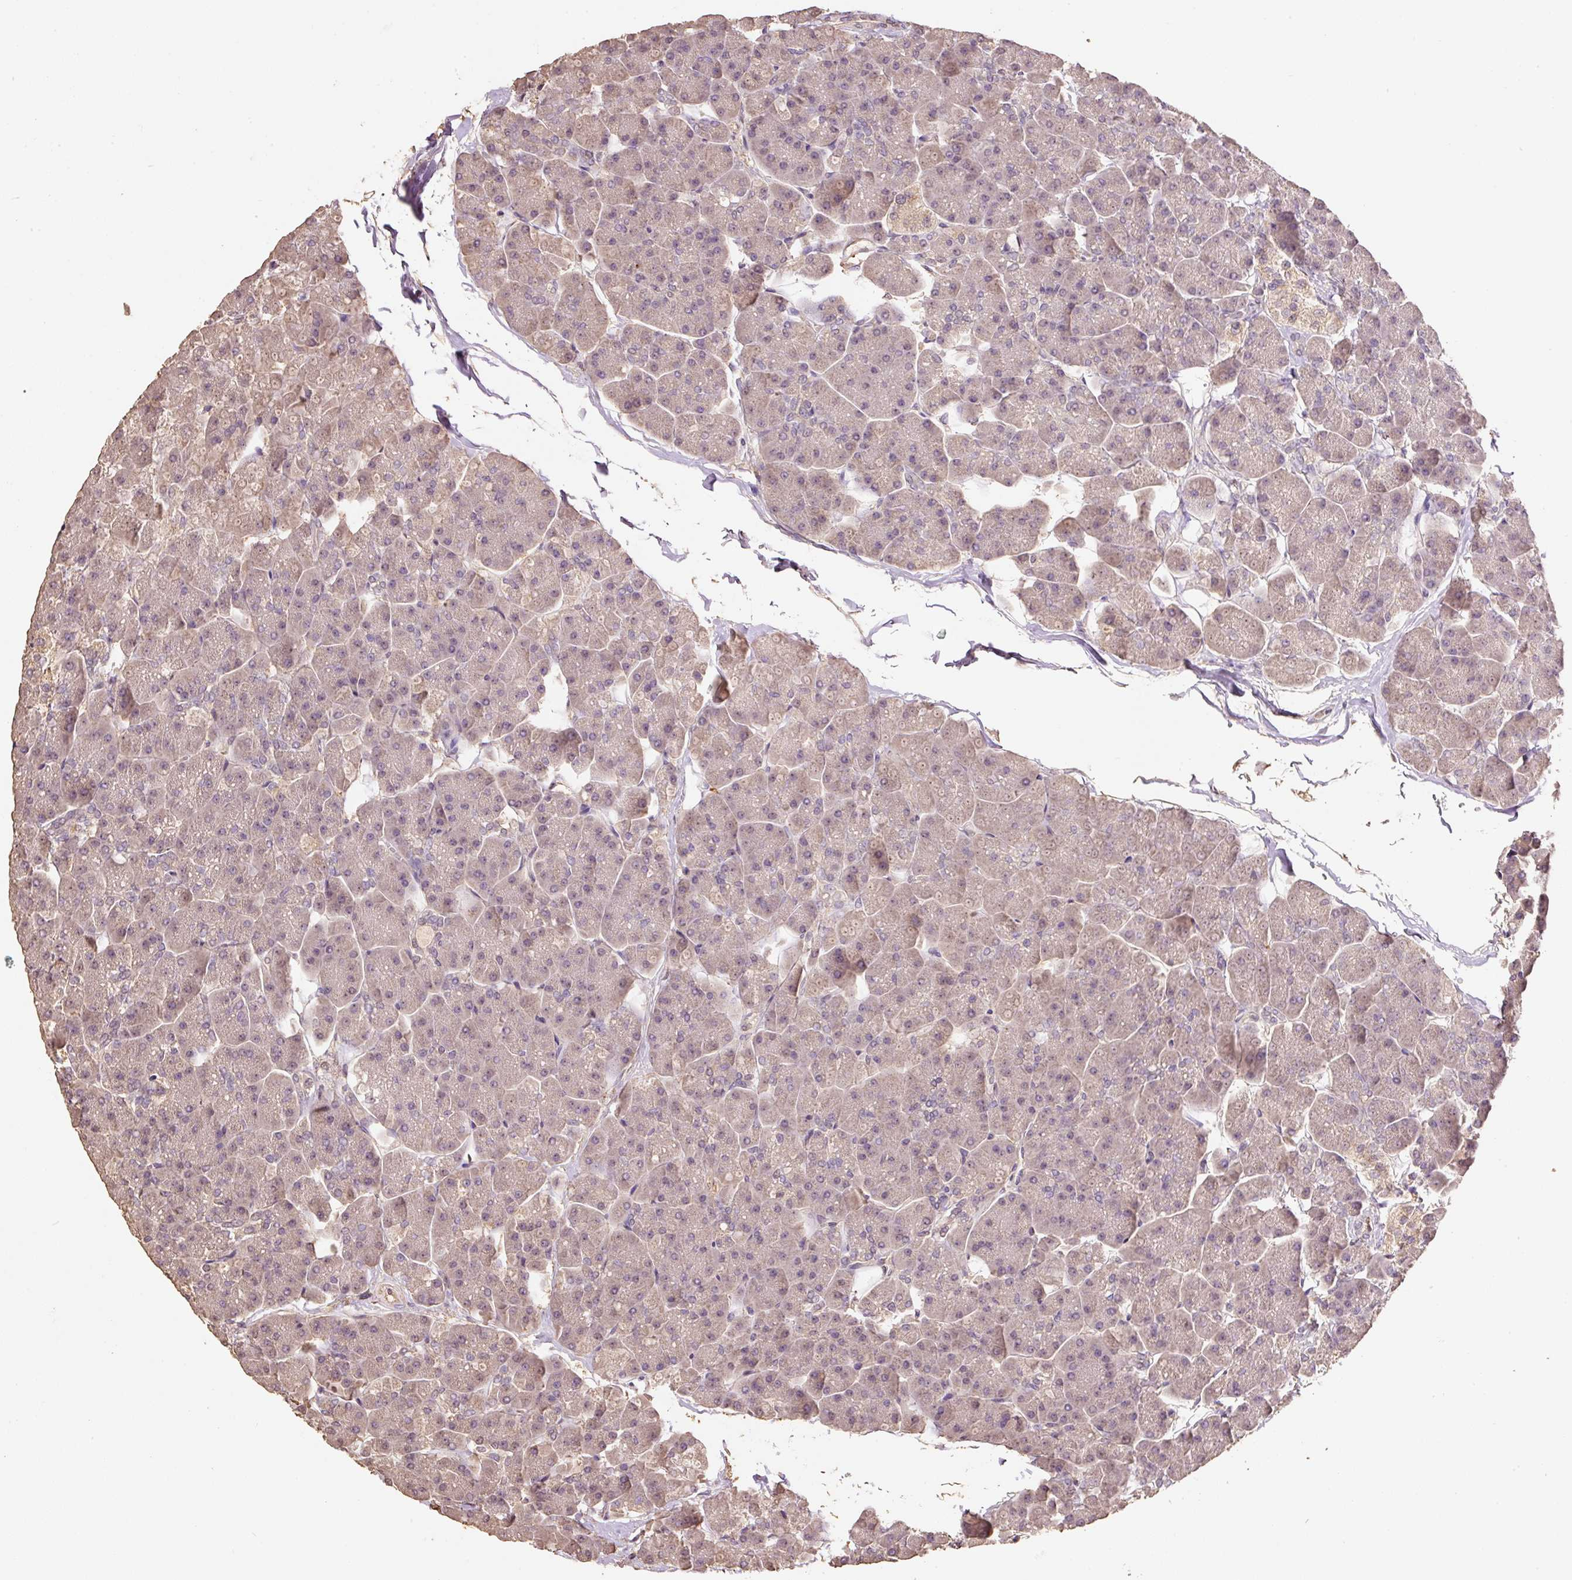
{"staining": {"intensity": "weak", "quantity": "25%-75%", "location": "cytoplasmic/membranous"}, "tissue": "pancreas", "cell_type": "Exocrine glandular cells", "image_type": "normal", "snomed": [{"axis": "morphology", "description": "Normal tissue, NOS"}, {"axis": "topography", "description": "Pancreas"}, {"axis": "topography", "description": "Peripheral nerve tissue"}], "caption": "A high-resolution histopathology image shows immunohistochemistry staining of unremarkable pancreas, which shows weak cytoplasmic/membranous expression in approximately 25%-75% of exocrine glandular cells.", "gene": "HERC2", "patient": {"sex": "male", "age": 54}}